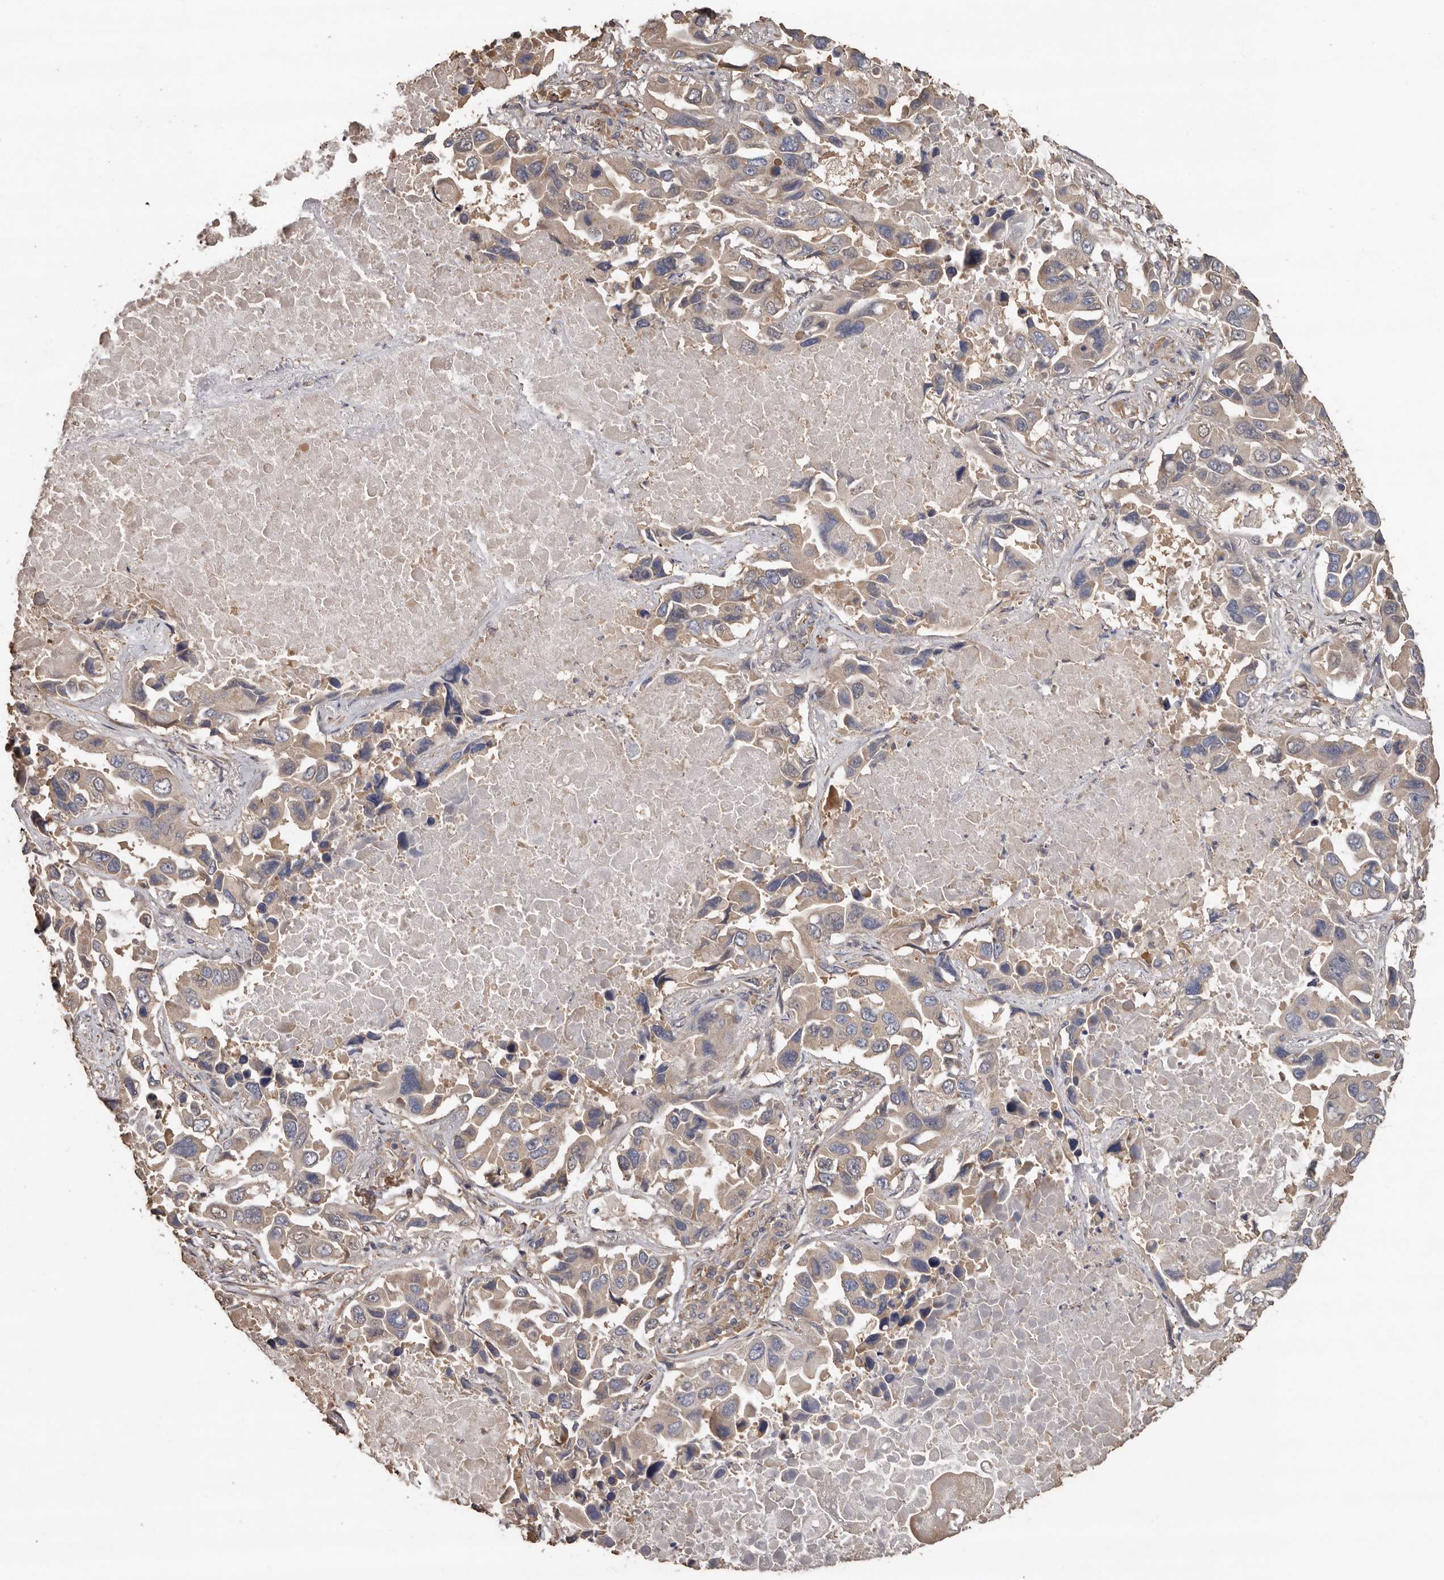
{"staining": {"intensity": "weak", "quantity": ">75%", "location": "cytoplasmic/membranous"}, "tissue": "lung cancer", "cell_type": "Tumor cells", "image_type": "cancer", "snomed": [{"axis": "morphology", "description": "Adenocarcinoma, NOS"}, {"axis": "topography", "description": "Lung"}], "caption": "Lung cancer stained with IHC exhibits weak cytoplasmic/membranous expression in approximately >75% of tumor cells.", "gene": "FLCN", "patient": {"sex": "male", "age": 64}}